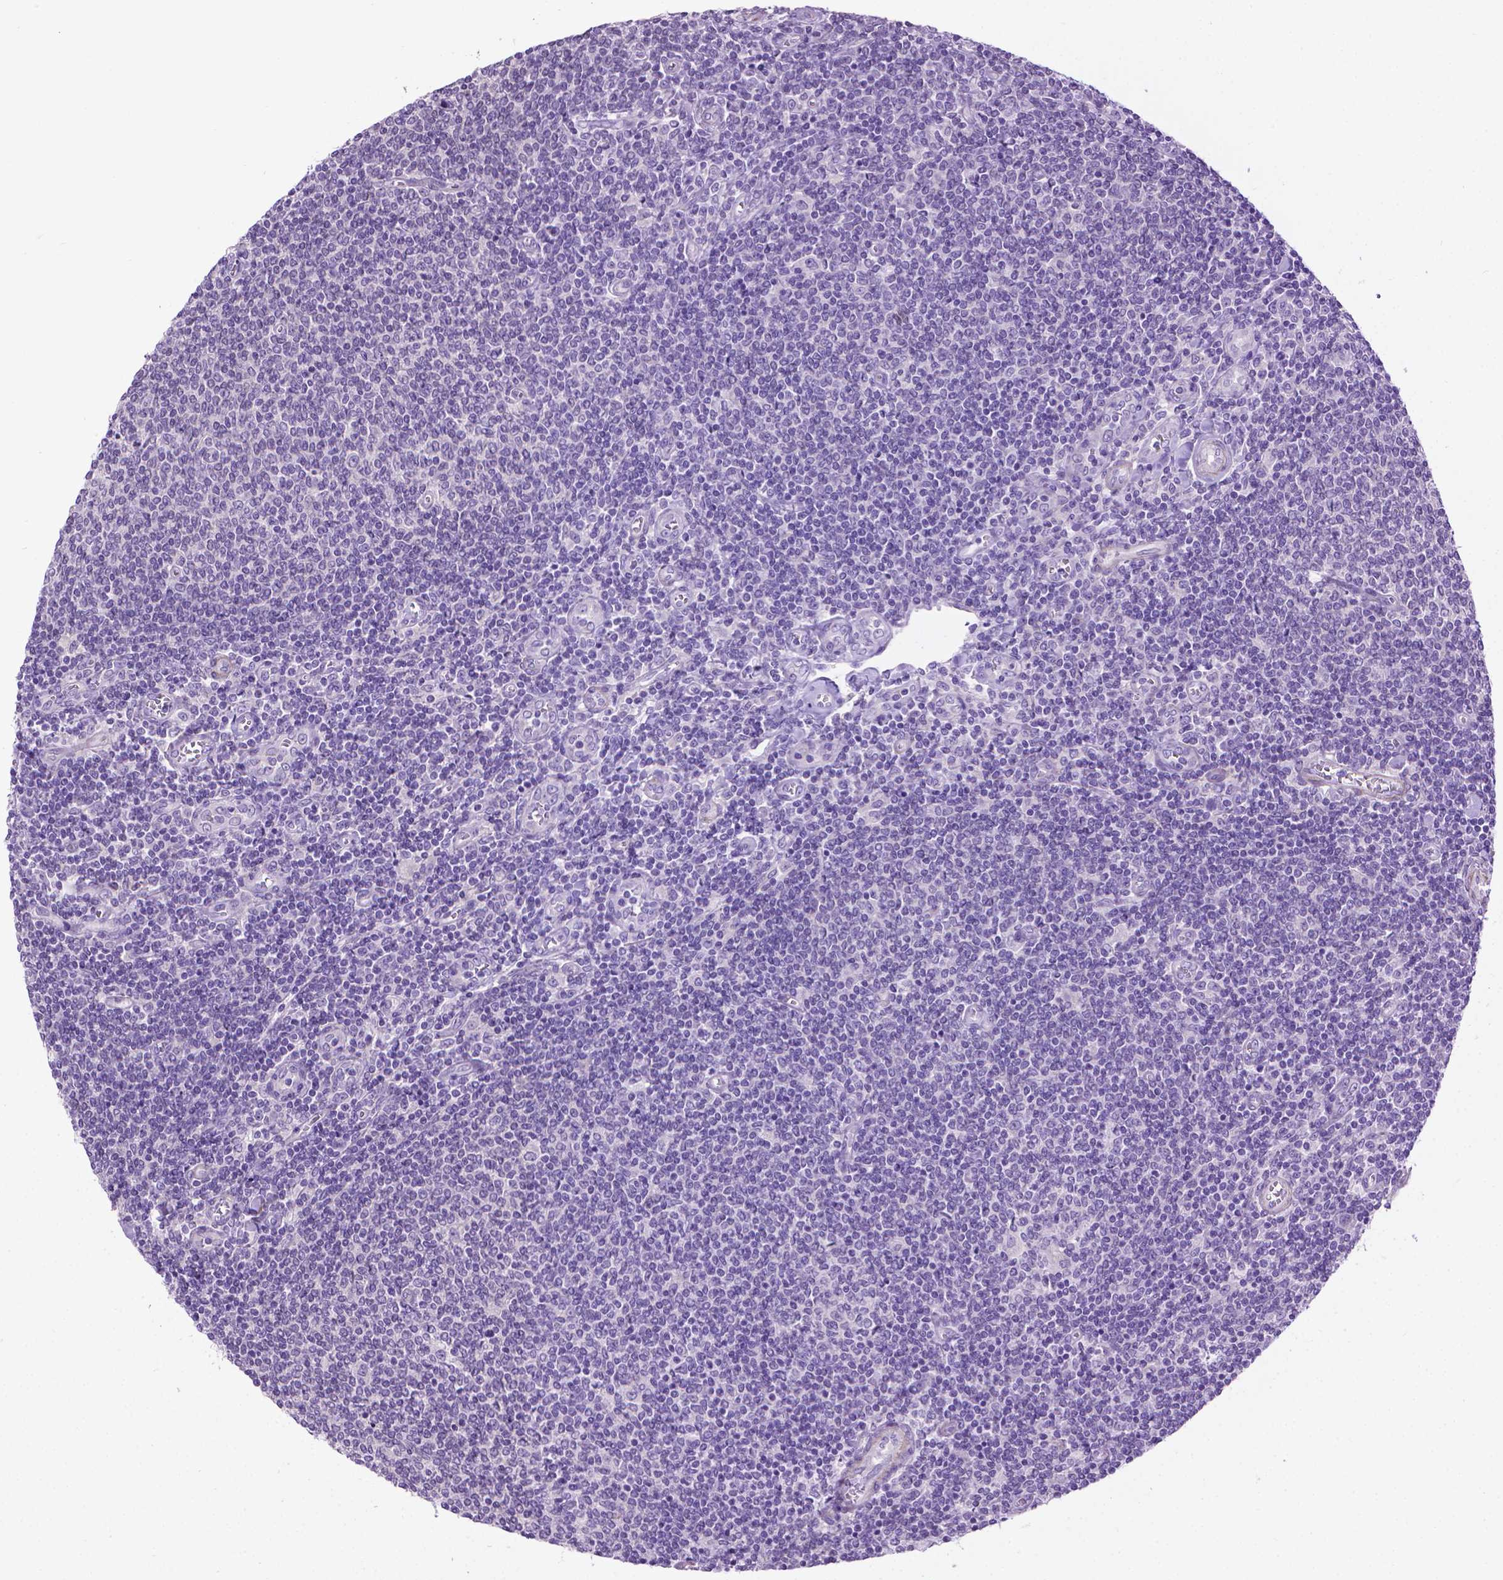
{"staining": {"intensity": "negative", "quantity": "none", "location": "none"}, "tissue": "lymphoma", "cell_type": "Tumor cells", "image_type": "cancer", "snomed": [{"axis": "morphology", "description": "Malignant lymphoma, non-Hodgkin's type, Low grade"}, {"axis": "topography", "description": "Lymph node"}], "caption": "Immunohistochemistry (IHC) photomicrograph of neoplastic tissue: lymphoma stained with DAB (3,3'-diaminobenzidine) displays no significant protein expression in tumor cells.", "gene": "AQP10", "patient": {"sex": "male", "age": 52}}